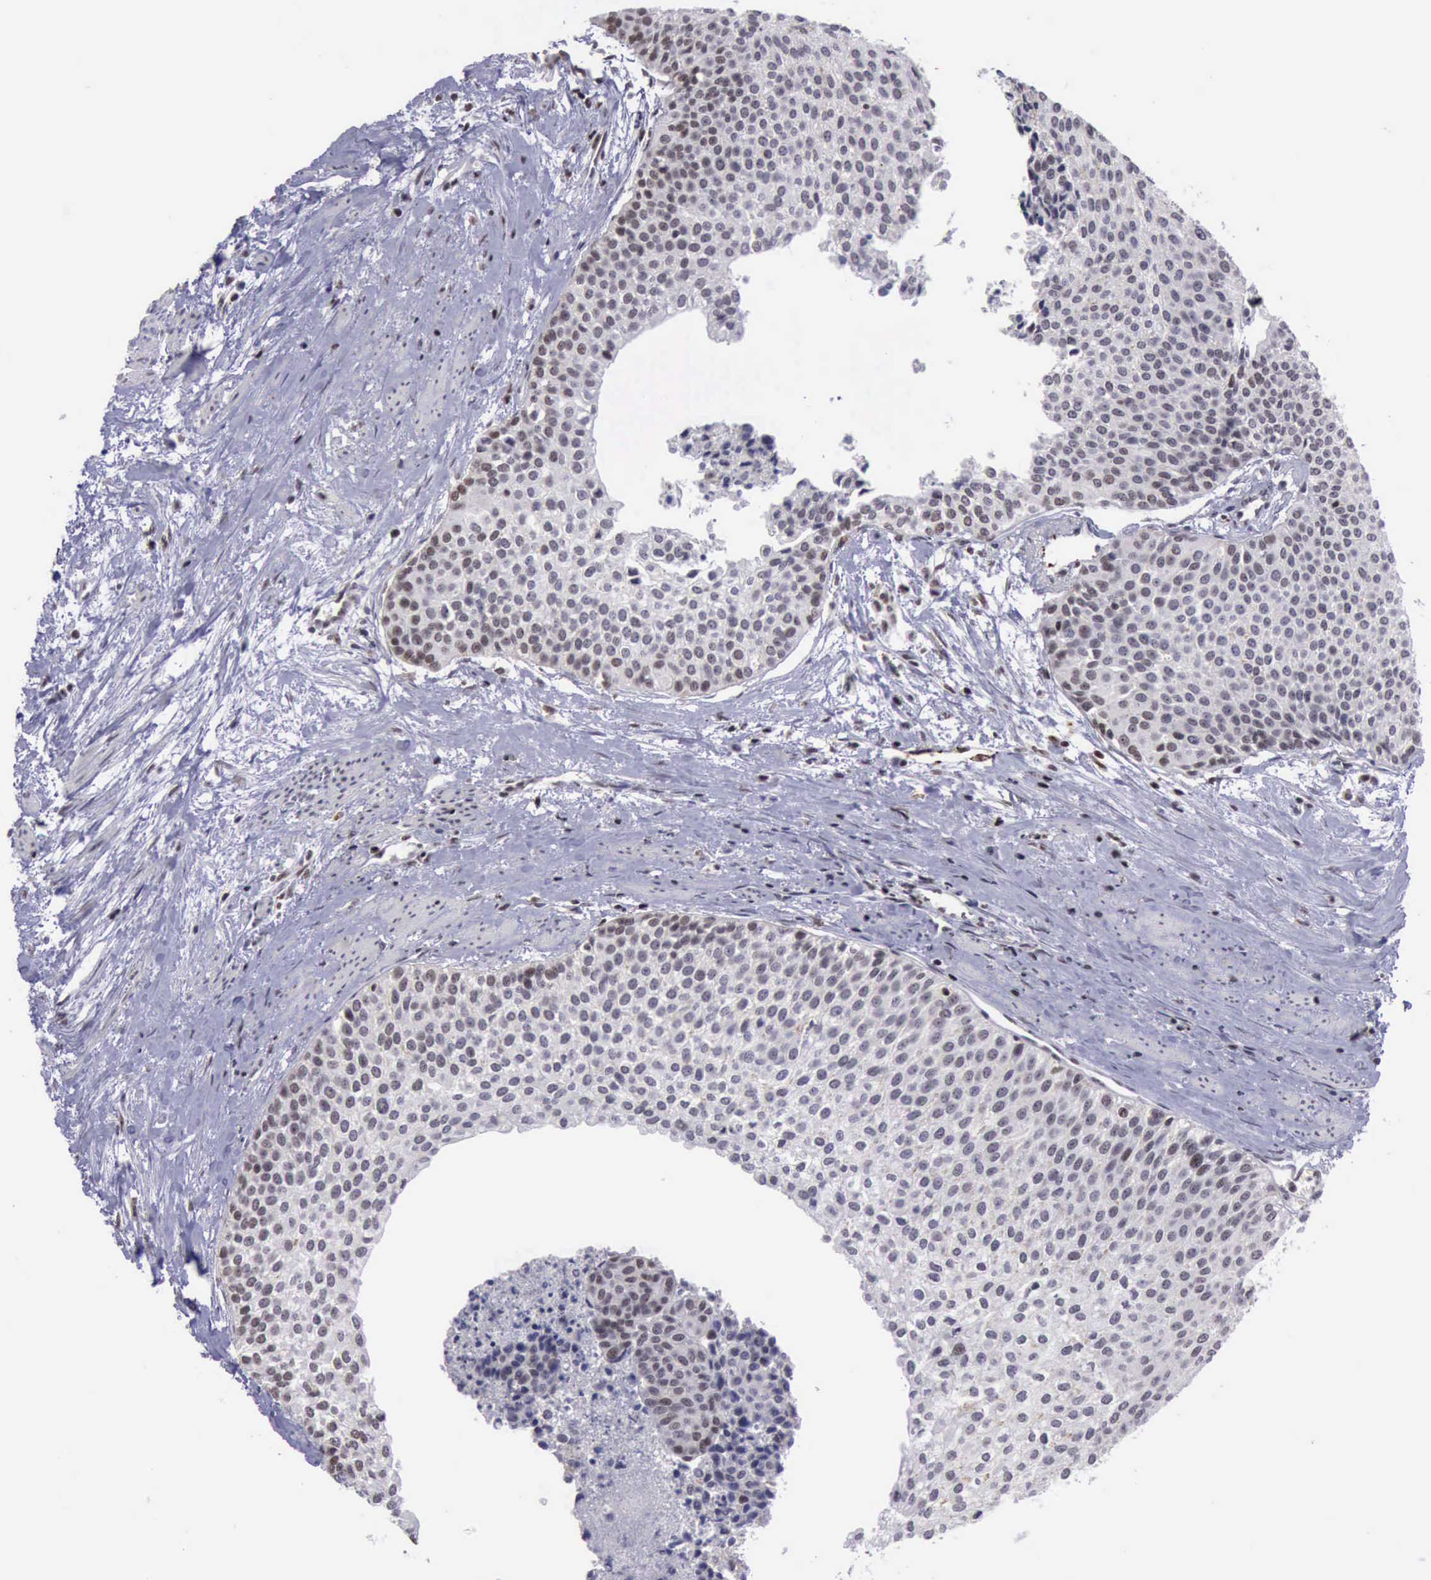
{"staining": {"intensity": "weak", "quantity": "25%-75%", "location": "nuclear"}, "tissue": "urothelial cancer", "cell_type": "Tumor cells", "image_type": "cancer", "snomed": [{"axis": "morphology", "description": "Urothelial carcinoma, Low grade"}, {"axis": "topography", "description": "Urinary bladder"}], "caption": "IHC histopathology image of neoplastic tissue: human urothelial carcinoma (low-grade) stained using immunohistochemistry (IHC) reveals low levels of weak protein expression localized specifically in the nuclear of tumor cells, appearing as a nuclear brown color.", "gene": "YY1", "patient": {"sex": "female", "age": 73}}